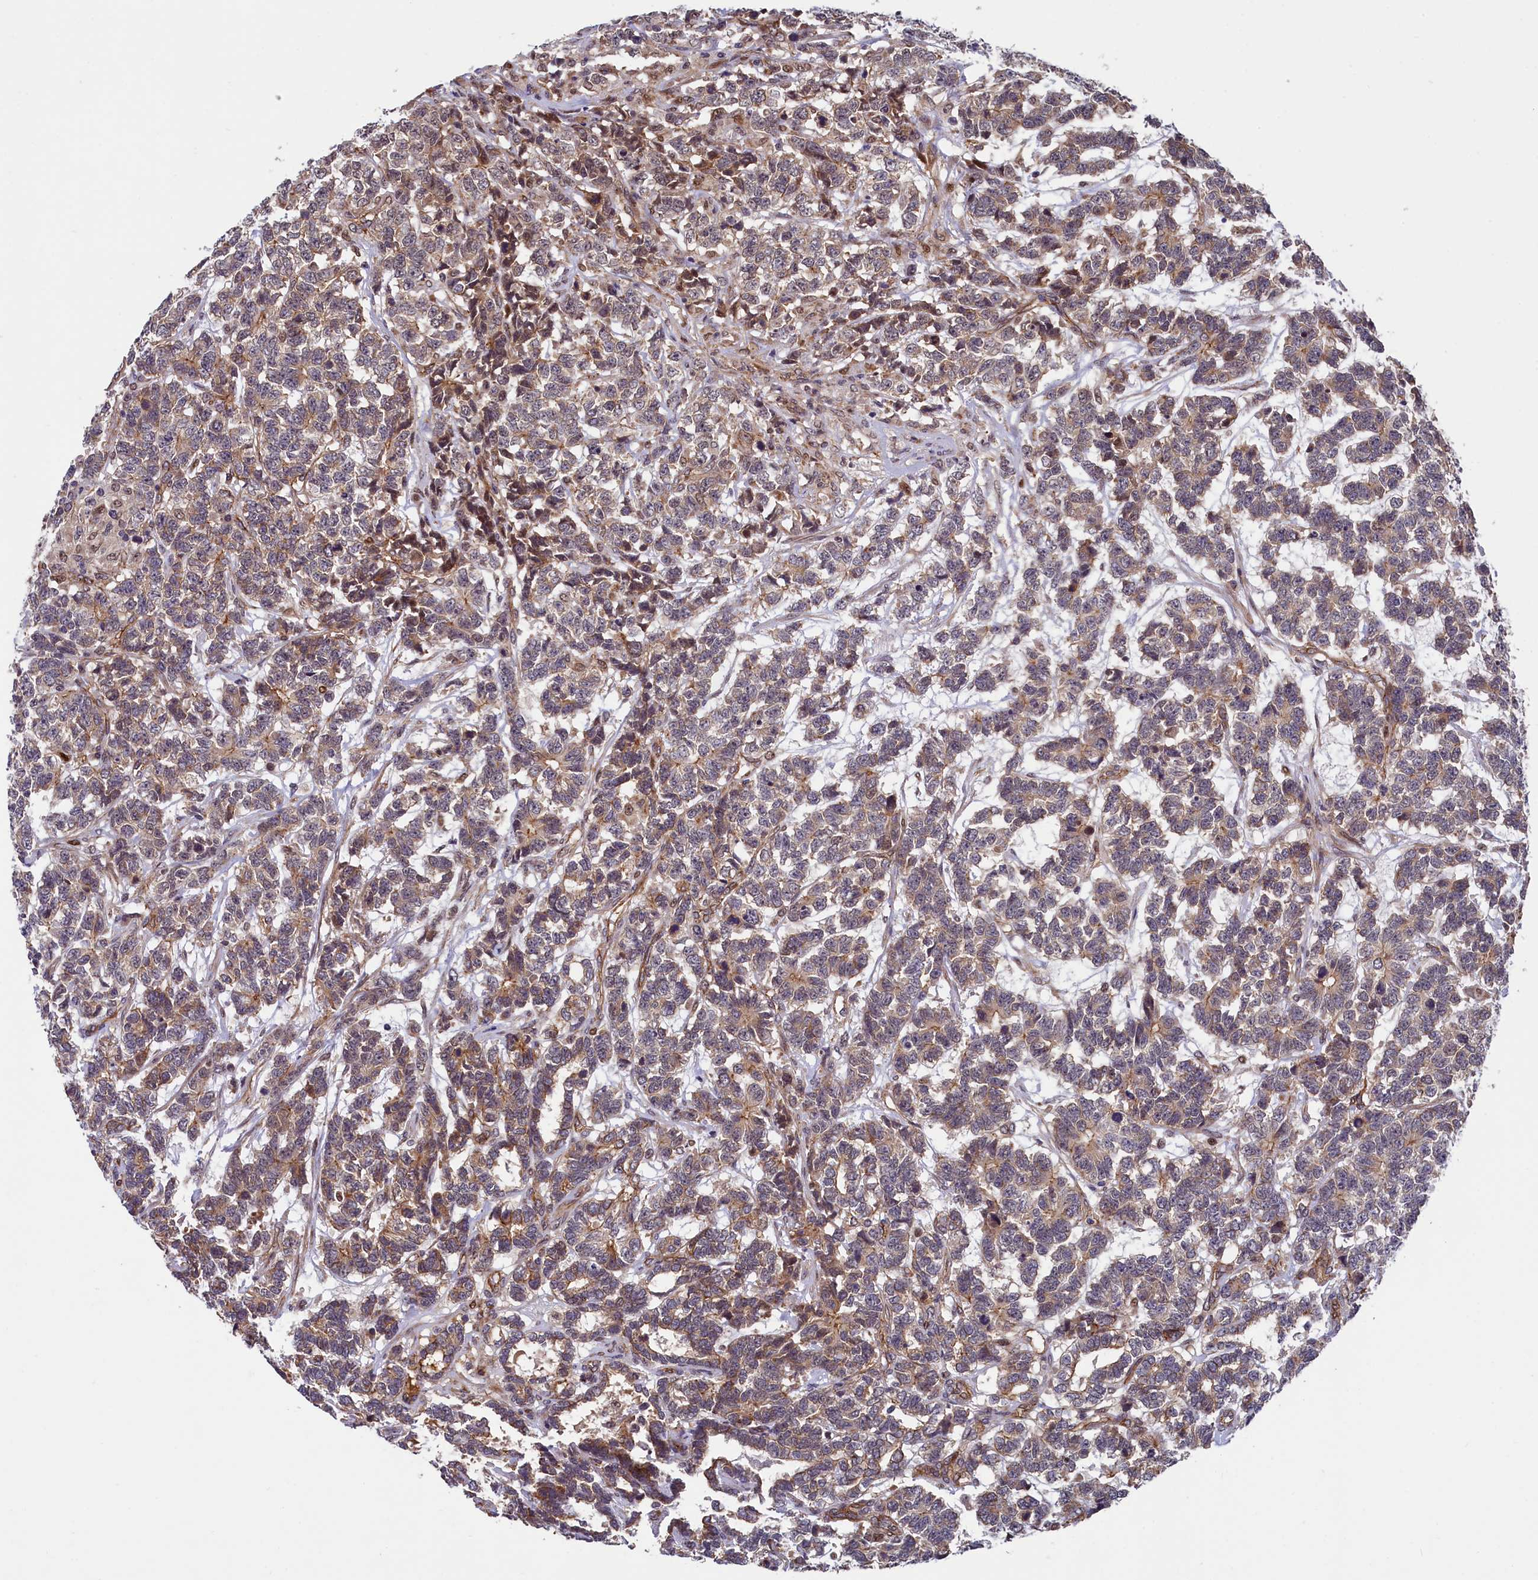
{"staining": {"intensity": "weak", "quantity": "25%-75%", "location": "cytoplasmic/membranous"}, "tissue": "testis cancer", "cell_type": "Tumor cells", "image_type": "cancer", "snomed": [{"axis": "morphology", "description": "Carcinoma, Embryonal, NOS"}, {"axis": "topography", "description": "Testis"}], "caption": "Protein expression analysis of testis embryonal carcinoma exhibits weak cytoplasmic/membranous staining in about 25%-75% of tumor cells.", "gene": "ARL14EP", "patient": {"sex": "male", "age": 26}}